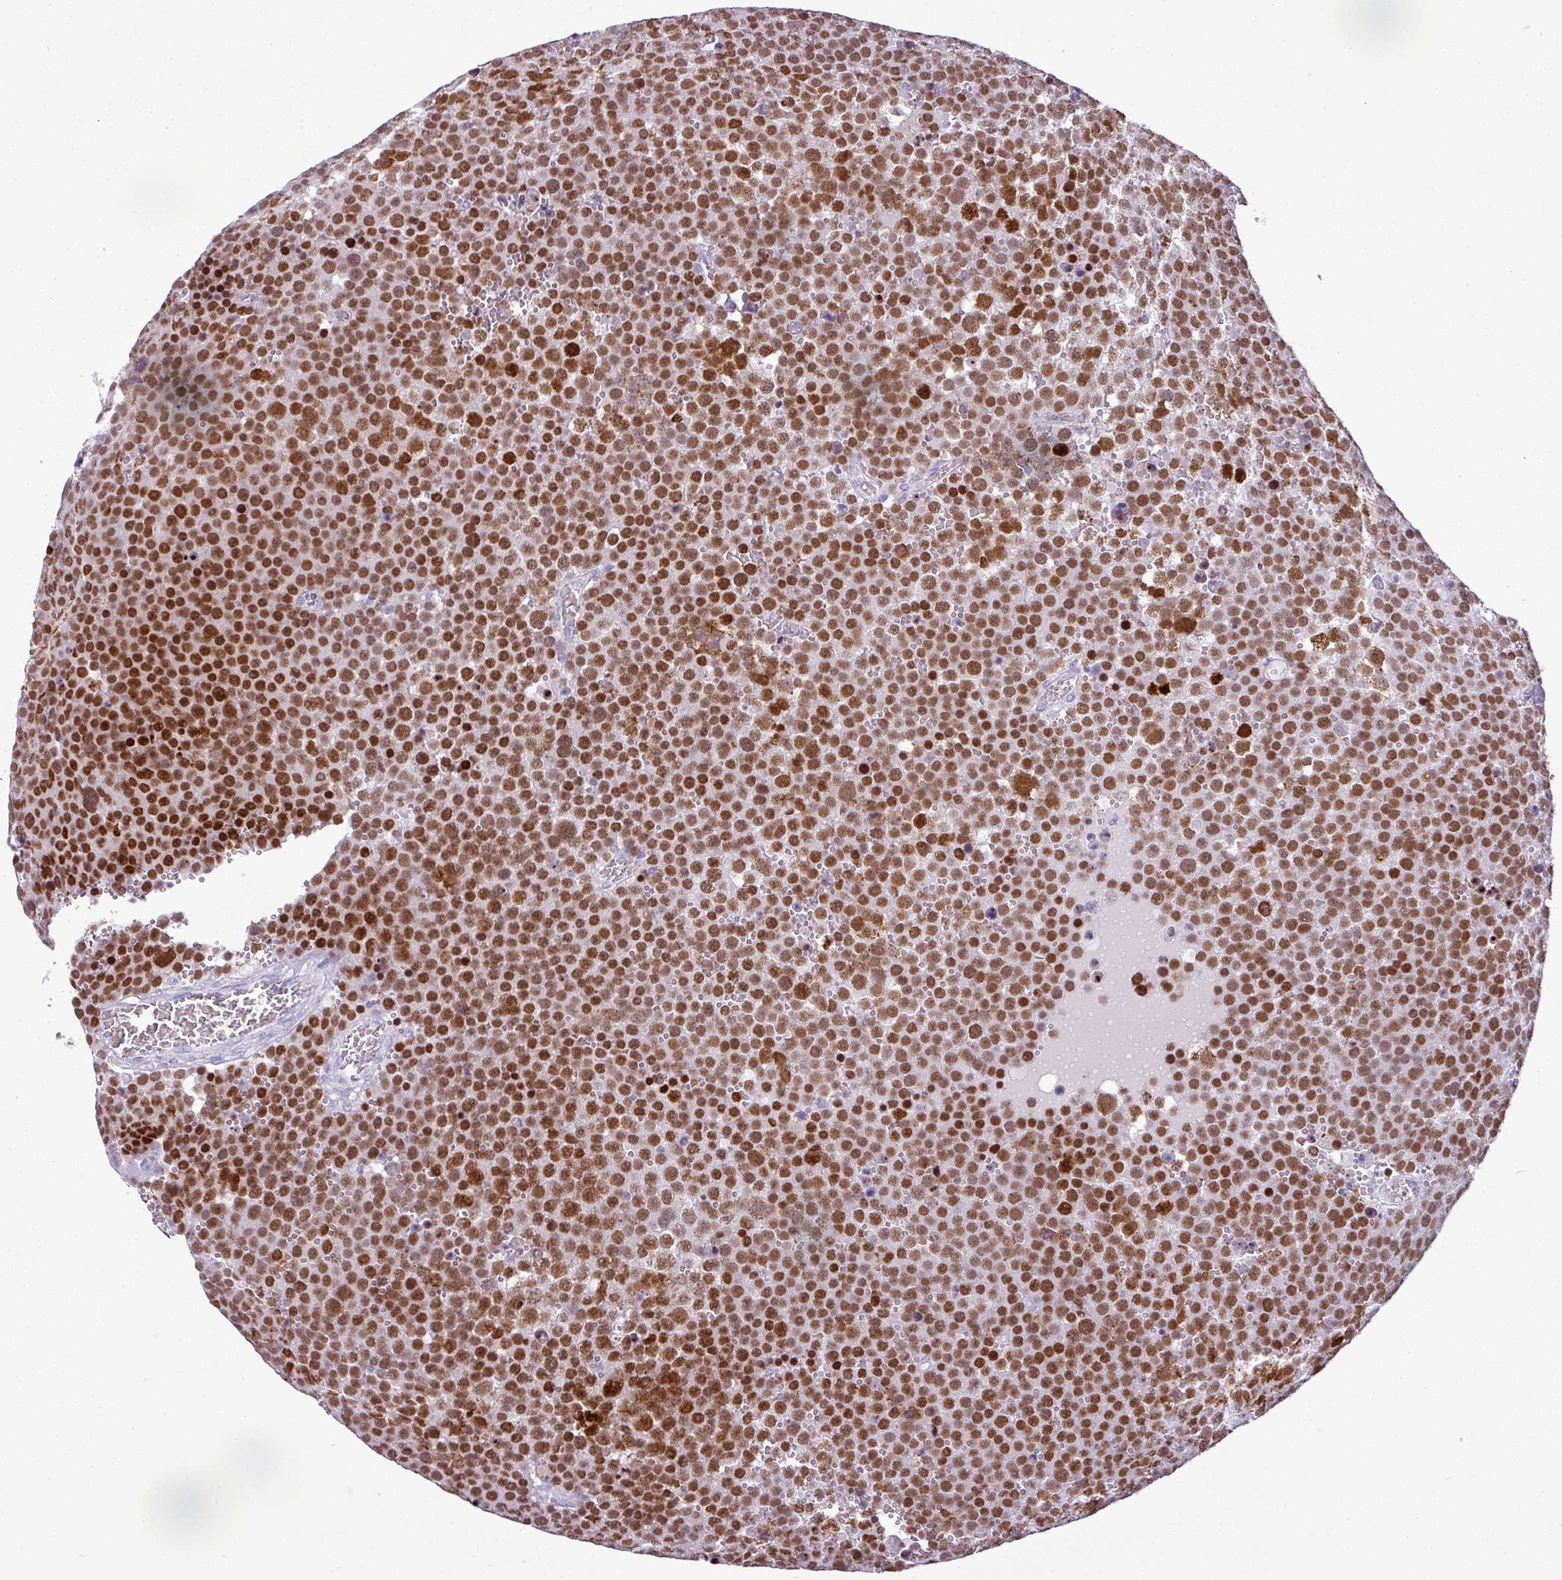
{"staining": {"intensity": "strong", "quantity": ">75%", "location": "nuclear"}, "tissue": "testis cancer", "cell_type": "Tumor cells", "image_type": "cancer", "snomed": [{"axis": "morphology", "description": "Seminoma, NOS"}, {"axis": "topography", "description": "Testis"}], "caption": "Immunohistochemical staining of human seminoma (testis) displays high levels of strong nuclear expression in about >75% of tumor cells. The protein is stained brown, and the nuclei are stained in blue (DAB IHC with brightfield microscopy, high magnification).", "gene": "RBMXL2", "patient": {"sex": "male", "age": 71}}